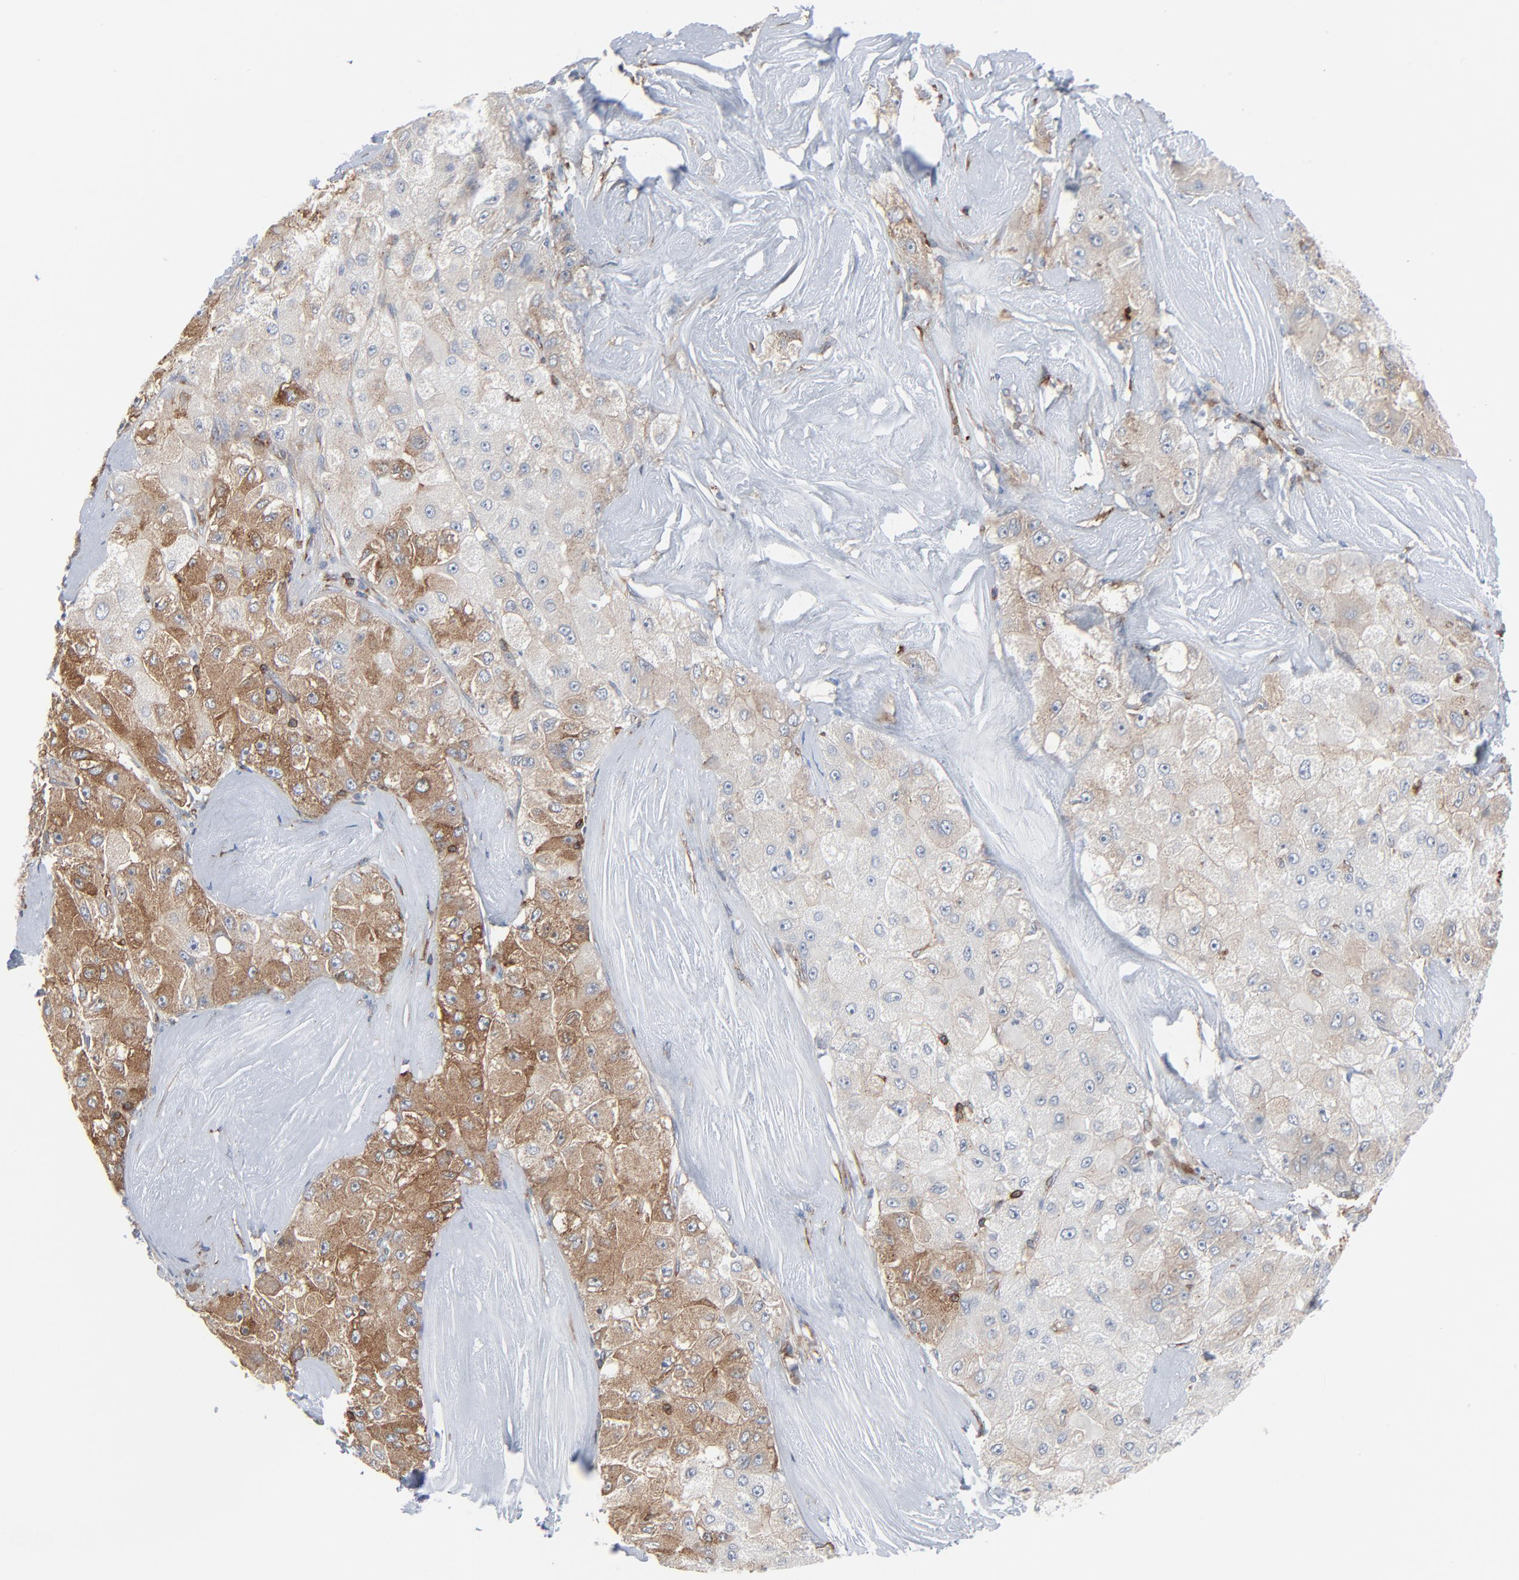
{"staining": {"intensity": "strong", "quantity": "25%-75%", "location": "cytoplasmic/membranous"}, "tissue": "liver cancer", "cell_type": "Tumor cells", "image_type": "cancer", "snomed": [{"axis": "morphology", "description": "Carcinoma, Hepatocellular, NOS"}, {"axis": "topography", "description": "Liver"}], "caption": "The histopathology image reveals immunohistochemical staining of liver cancer. There is strong cytoplasmic/membranous positivity is identified in about 25%-75% of tumor cells. (IHC, brightfield microscopy, high magnification).", "gene": "OPTN", "patient": {"sex": "male", "age": 80}}